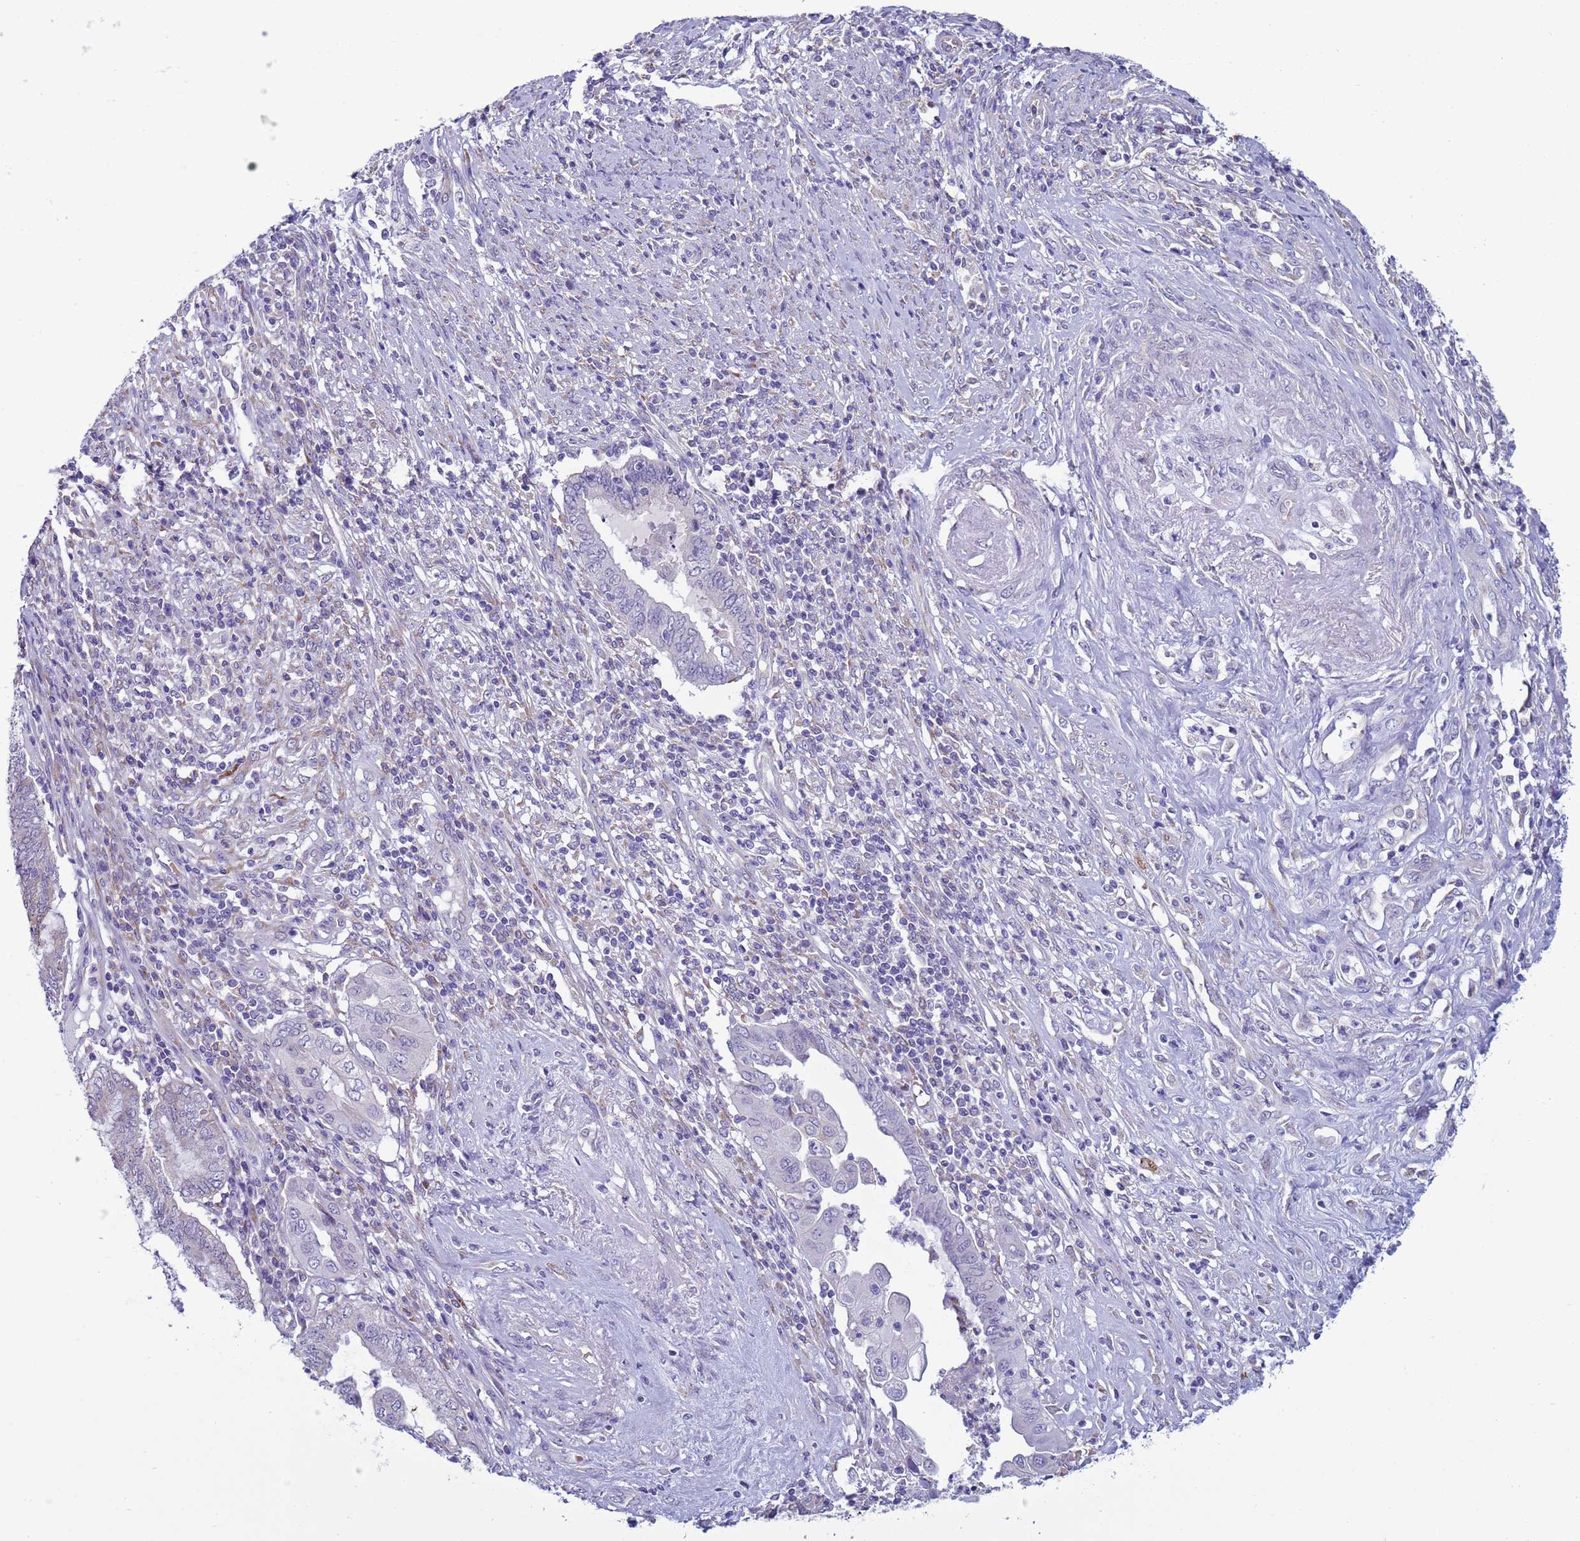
{"staining": {"intensity": "negative", "quantity": "none", "location": "none"}, "tissue": "endometrial cancer", "cell_type": "Tumor cells", "image_type": "cancer", "snomed": [{"axis": "morphology", "description": "Adenocarcinoma, NOS"}, {"axis": "topography", "description": "Uterus"}, {"axis": "topography", "description": "Endometrium"}], "caption": "A high-resolution histopathology image shows IHC staining of endometrial cancer, which shows no significant expression in tumor cells.", "gene": "ABHD17B", "patient": {"sex": "female", "age": 70}}